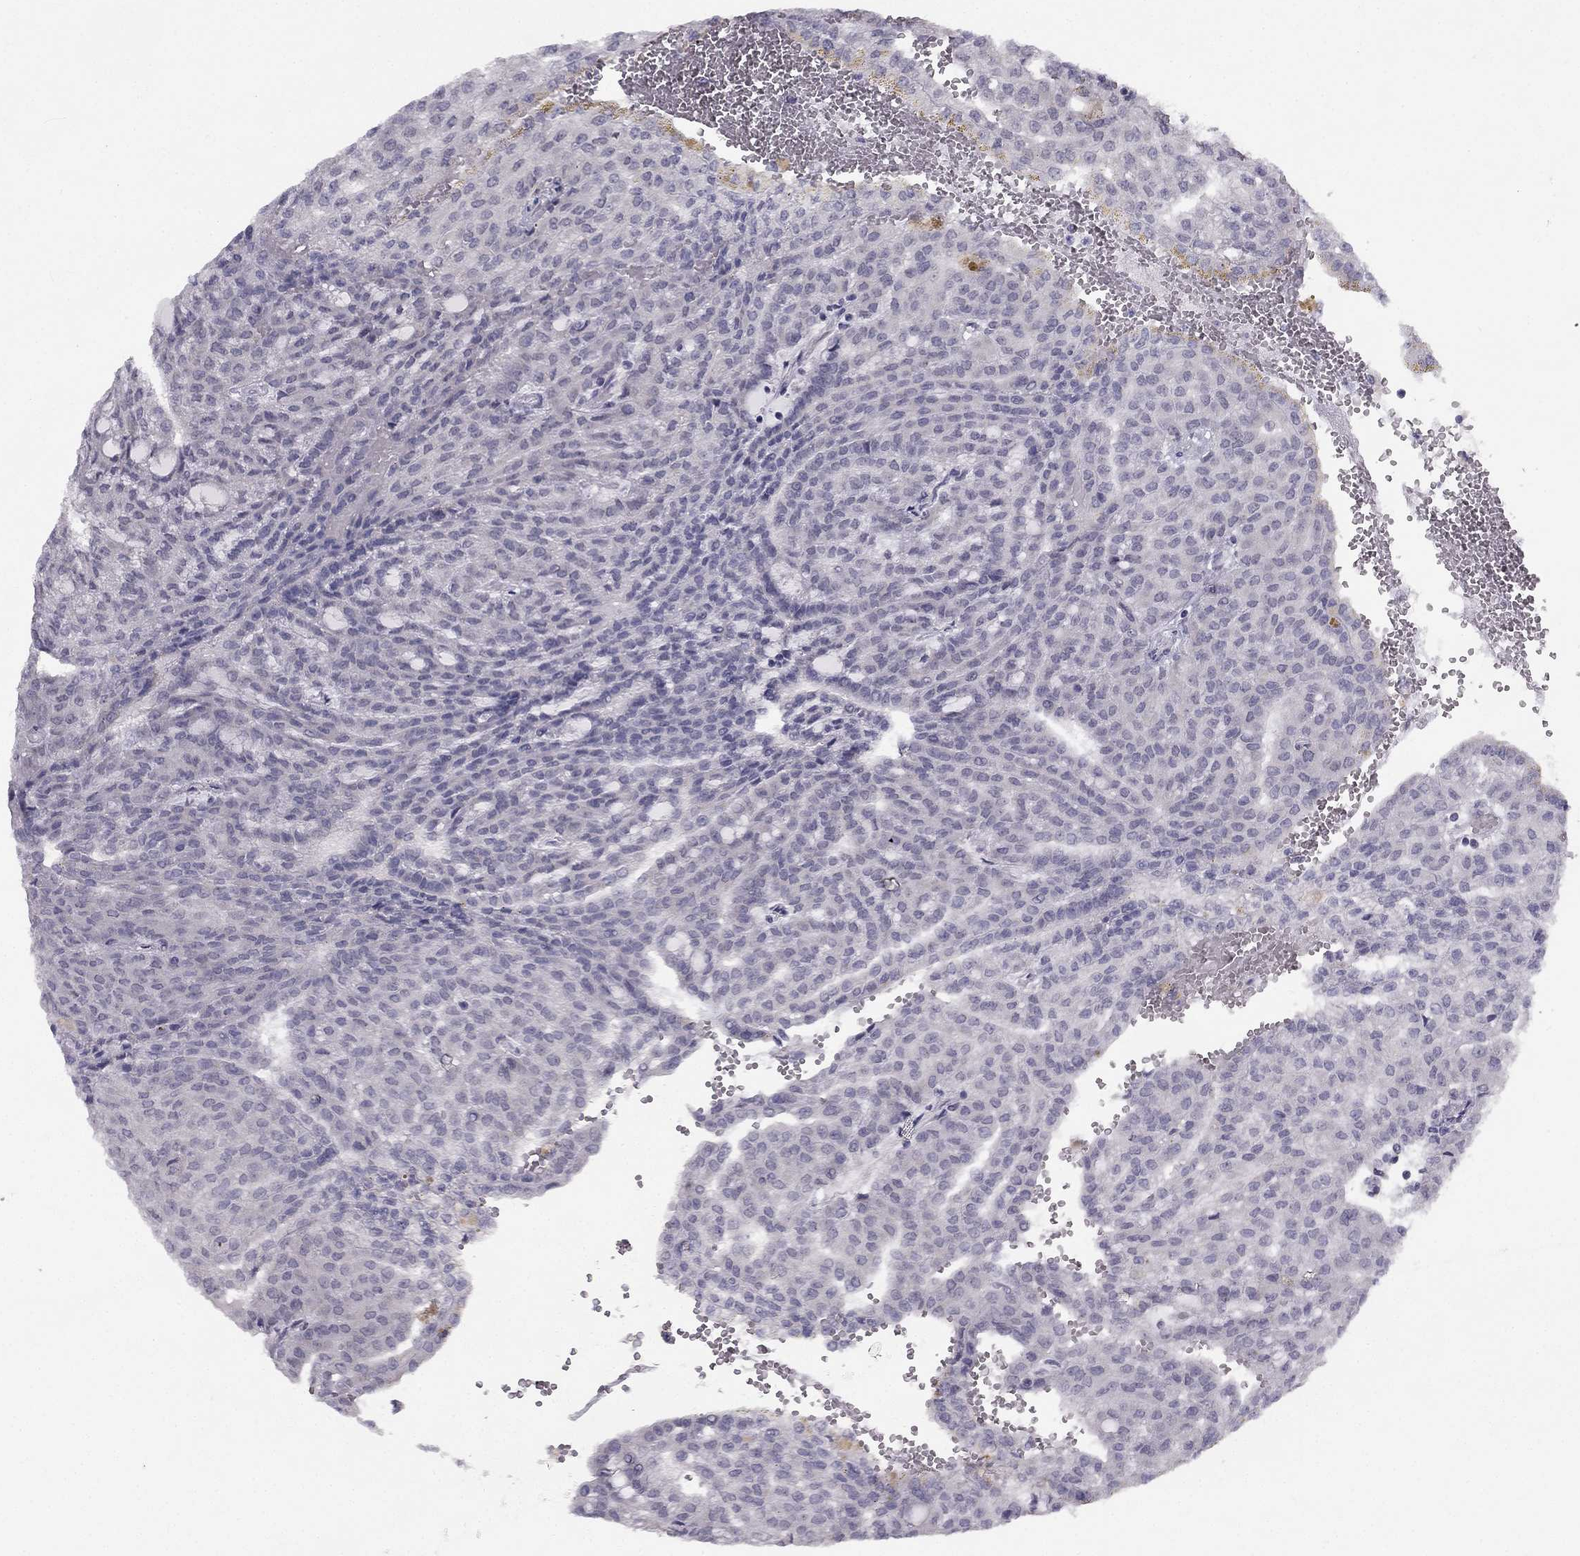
{"staining": {"intensity": "negative", "quantity": "none", "location": "none"}, "tissue": "renal cancer", "cell_type": "Tumor cells", "image_type": "cancer", "snomed": [{"axis": "morphology", "description": "Adenocarcinoma, NOS"}, {"axis": "topography", "description": "Kidney"}], "caption": "Image shows no protein staining in tumor cells of renal adenocarcinoma tissue.", "gene": "TRPS1", "patient": {"sex": "male", "age": 63}}